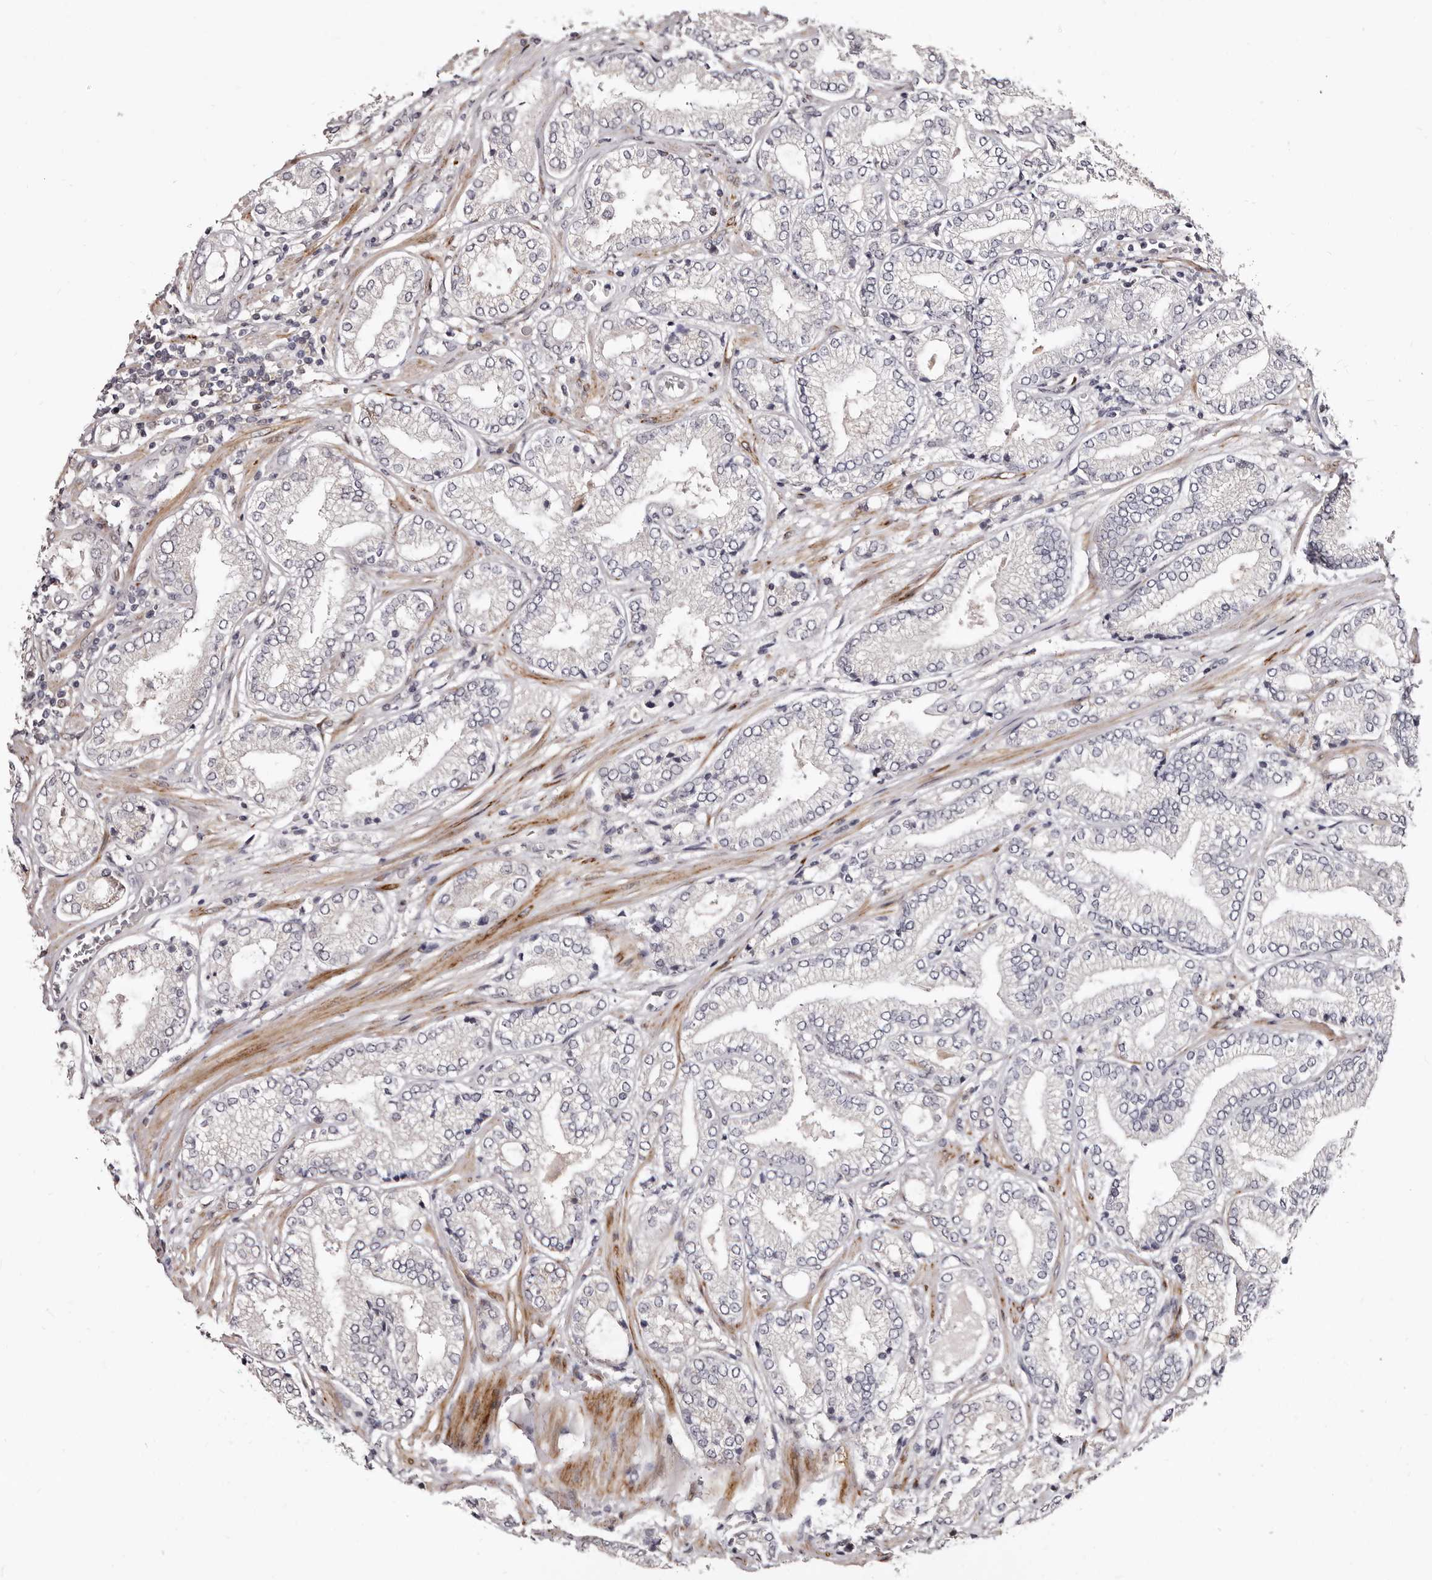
{"staining": {"intensity": "negative", "quantity": "none", "location": "none"}, "tissue": "prostate cancer", "cell_type": "Tumor cells", "image_type": "cancer", "snomed": [{"axis": "morphology", "description": "Adenocarcinoma, Low grade"}, {"axis": "topography", "description": "Prostate"}], "caption": "A high-resolution image shows IHC staining of adenocarcinoma (low-grade) (prostate), which demonstrates no significant expression in tumor cells.", "gene": "PHF20L1", "patient": {"sex": "male", "age": 62}}